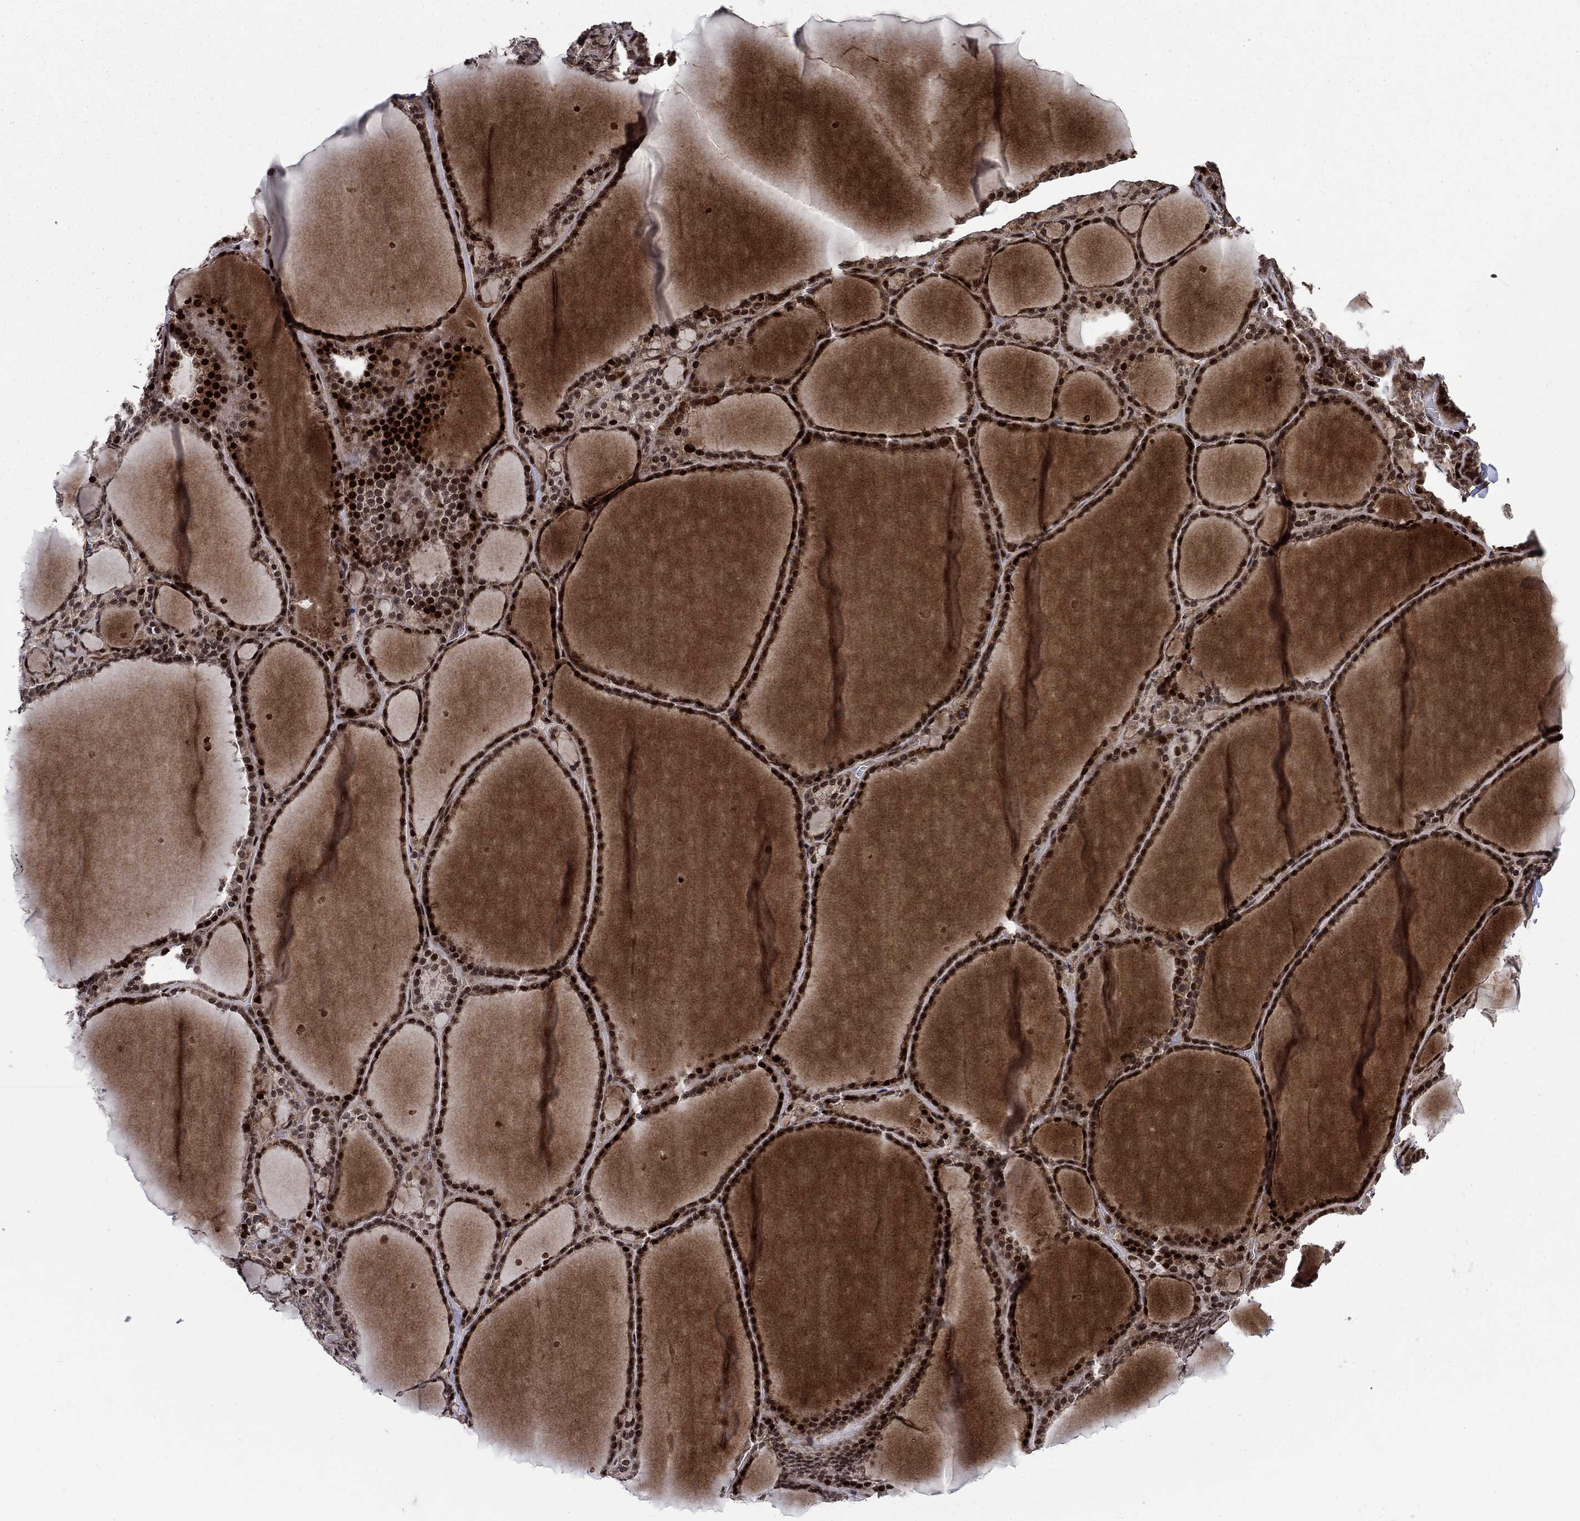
{"staining": {"intensity": "strong", "quantity": ">75%", "location": "cytoplasmic/membranous,nuclear"}, "tissue": "thyroid gland", "cell_type": "Glandular cells", "image_type": "normal", "snomed": [{"axis": "morphology", "description": "Normal tissue, NOS"}, {"axis": "topography", "description": "Thyroid gland"}], "caption": "Immunohistochemical staining of normal human thyroid gland shows >75% levels of strong cytoplasmic/membranous,nuclear protein positivity in about >75% of glandular cells.", "gene": "AGTPBP1", "patient": {"sex": "male", "age": 63}}